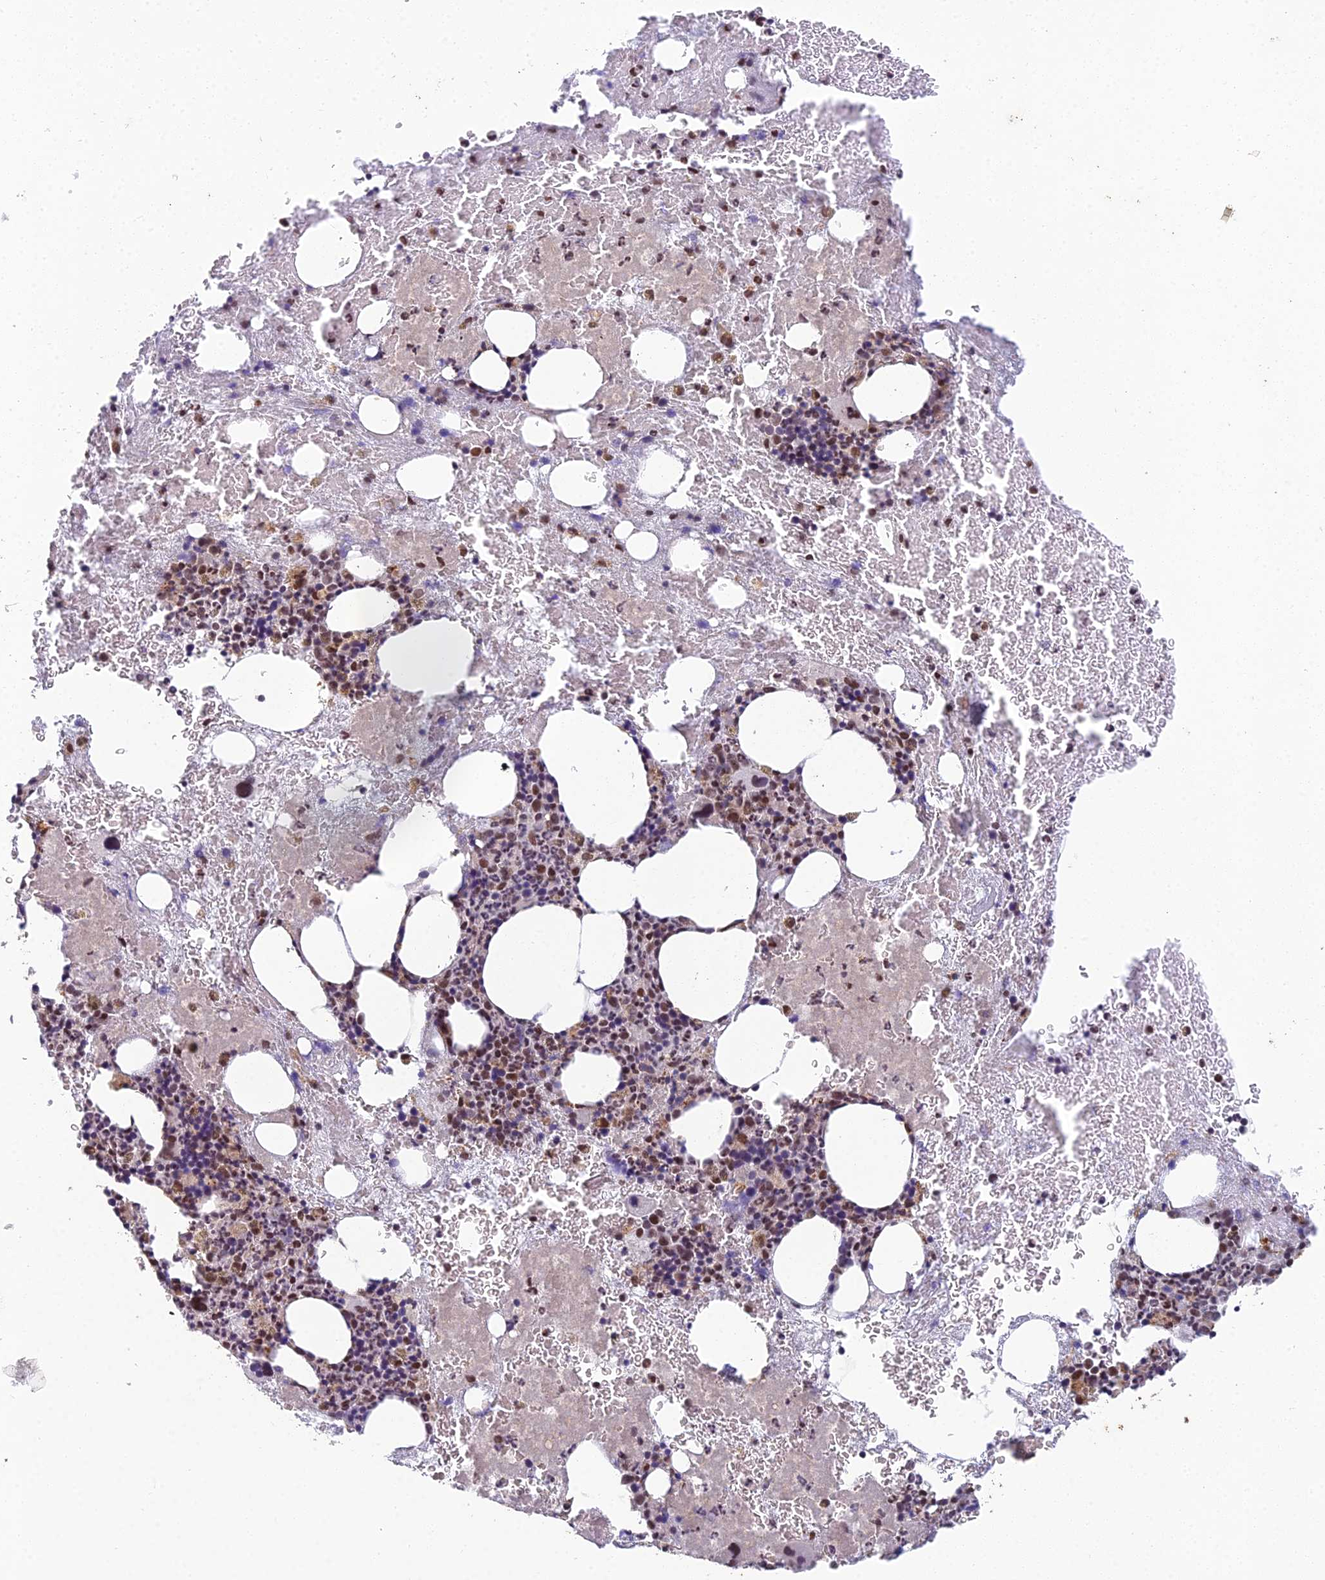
{"staining": {"intensity": "moderate", "quantity": "25%-75%", "location": "cytoplasmic/membranous,nuclear"}, "tissue": "bone marrow", "cell_type": "Hematopoietic cells", "image_type": "normal", "snomed": [{"axis": "morphology", "description": "Normal tissue, NOS"}, {"axis": "topography", "description": "Bone marrow"}], "caption": "A medium amount of moderate cytoplasmic/membranous,nuclear staining is identified in about 25%-75% of hematopoietic cells in normal bone marrow.", "gene": "ABHD17A", "patient": {"sex": "male", "age": 53}}